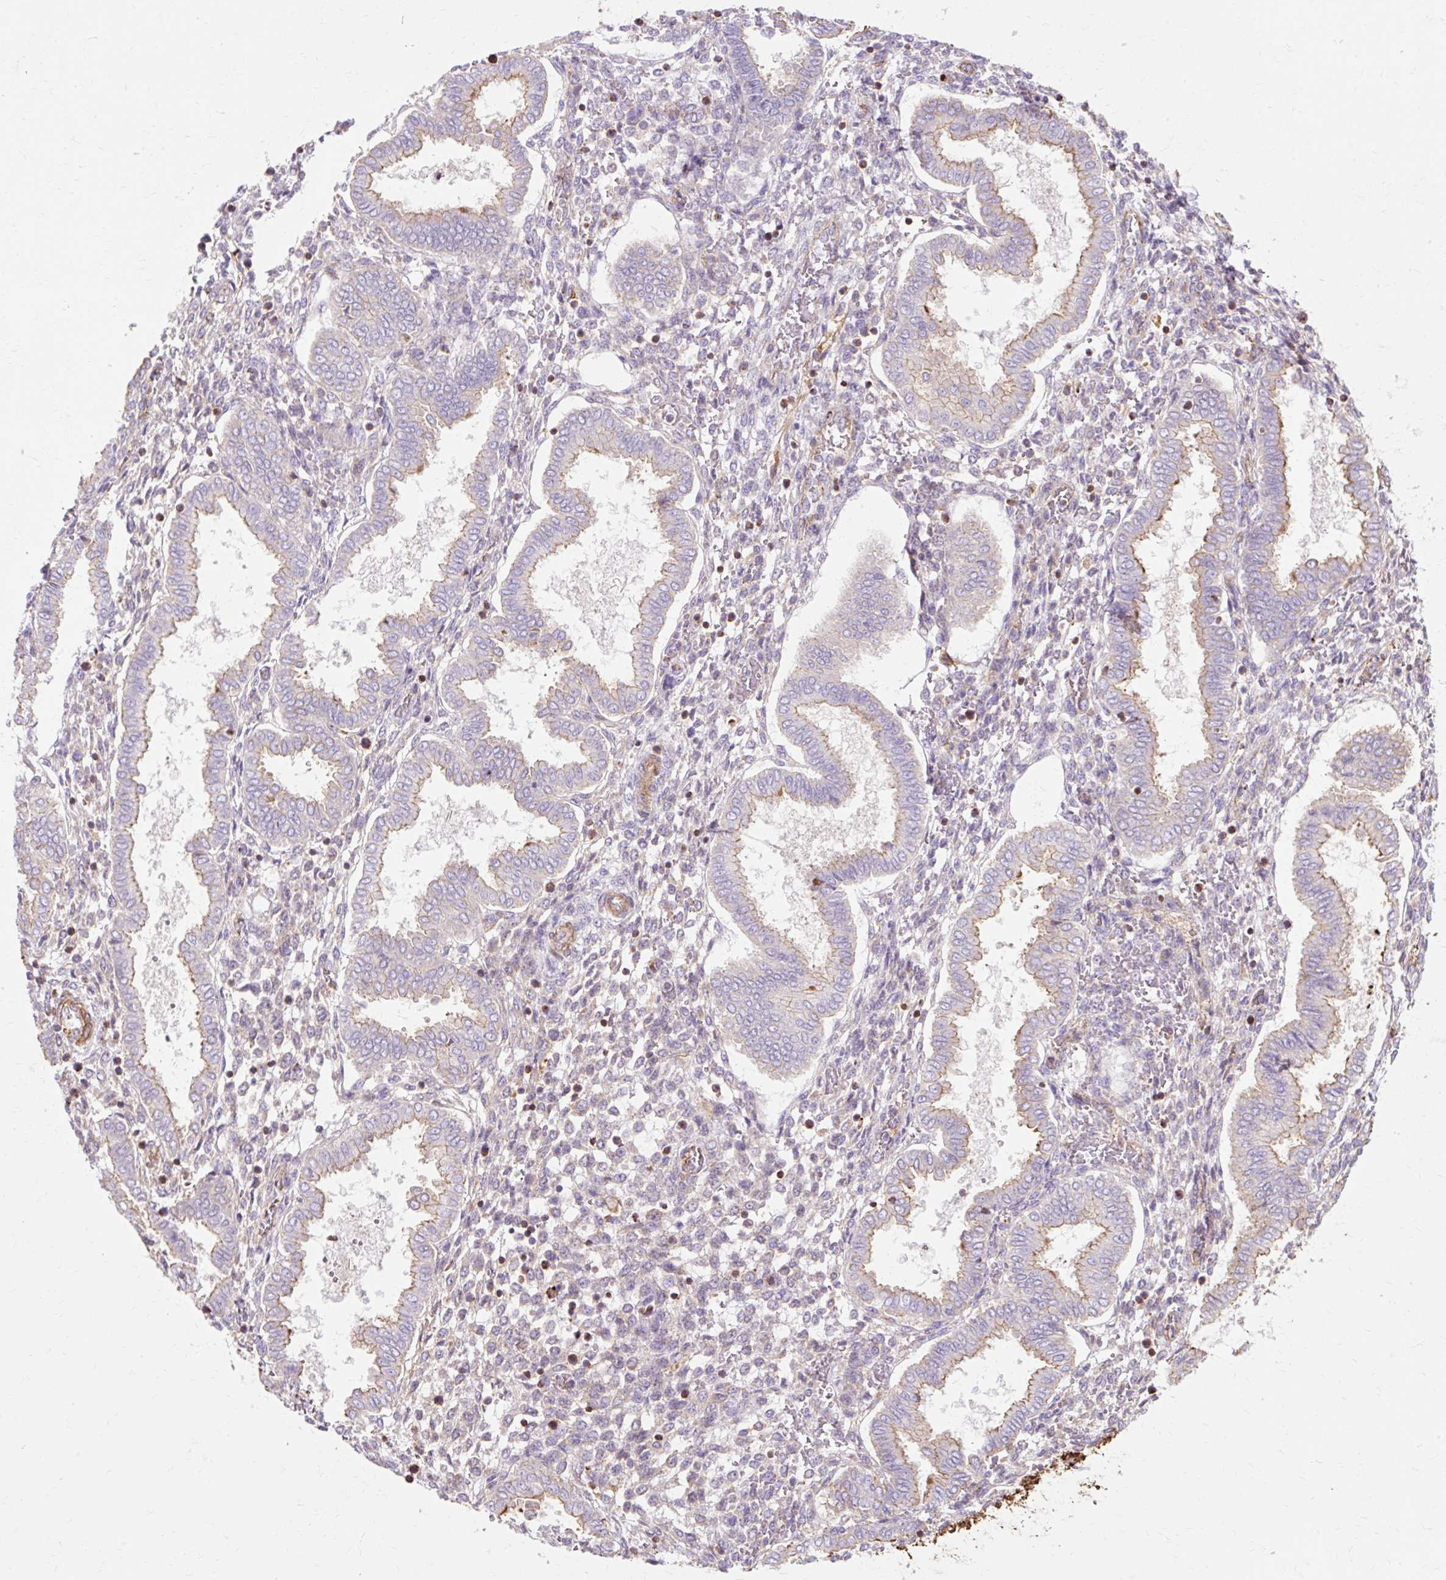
{"staining": {"intensity": "negative", "quantity": "none", "location": "none"}, "tissue": "endometrium", "cell_type": "Cells in endometrial stroma", "image_type": "normal", "snomed": [{"axis": "morphology", "description": "Normal tissue, NOS"}, {"axis": "topography", "description": "Endometrium"}], "caption": "IHC histopathology image of unremarkable endometrium: endometrium stained with DAB reveals no significant protein positivity in cells in endometrial stroma. Nuclei are stained in blue.", "gene": "TBC1D2B", "patient": {"sex": "female", "age": 24}}